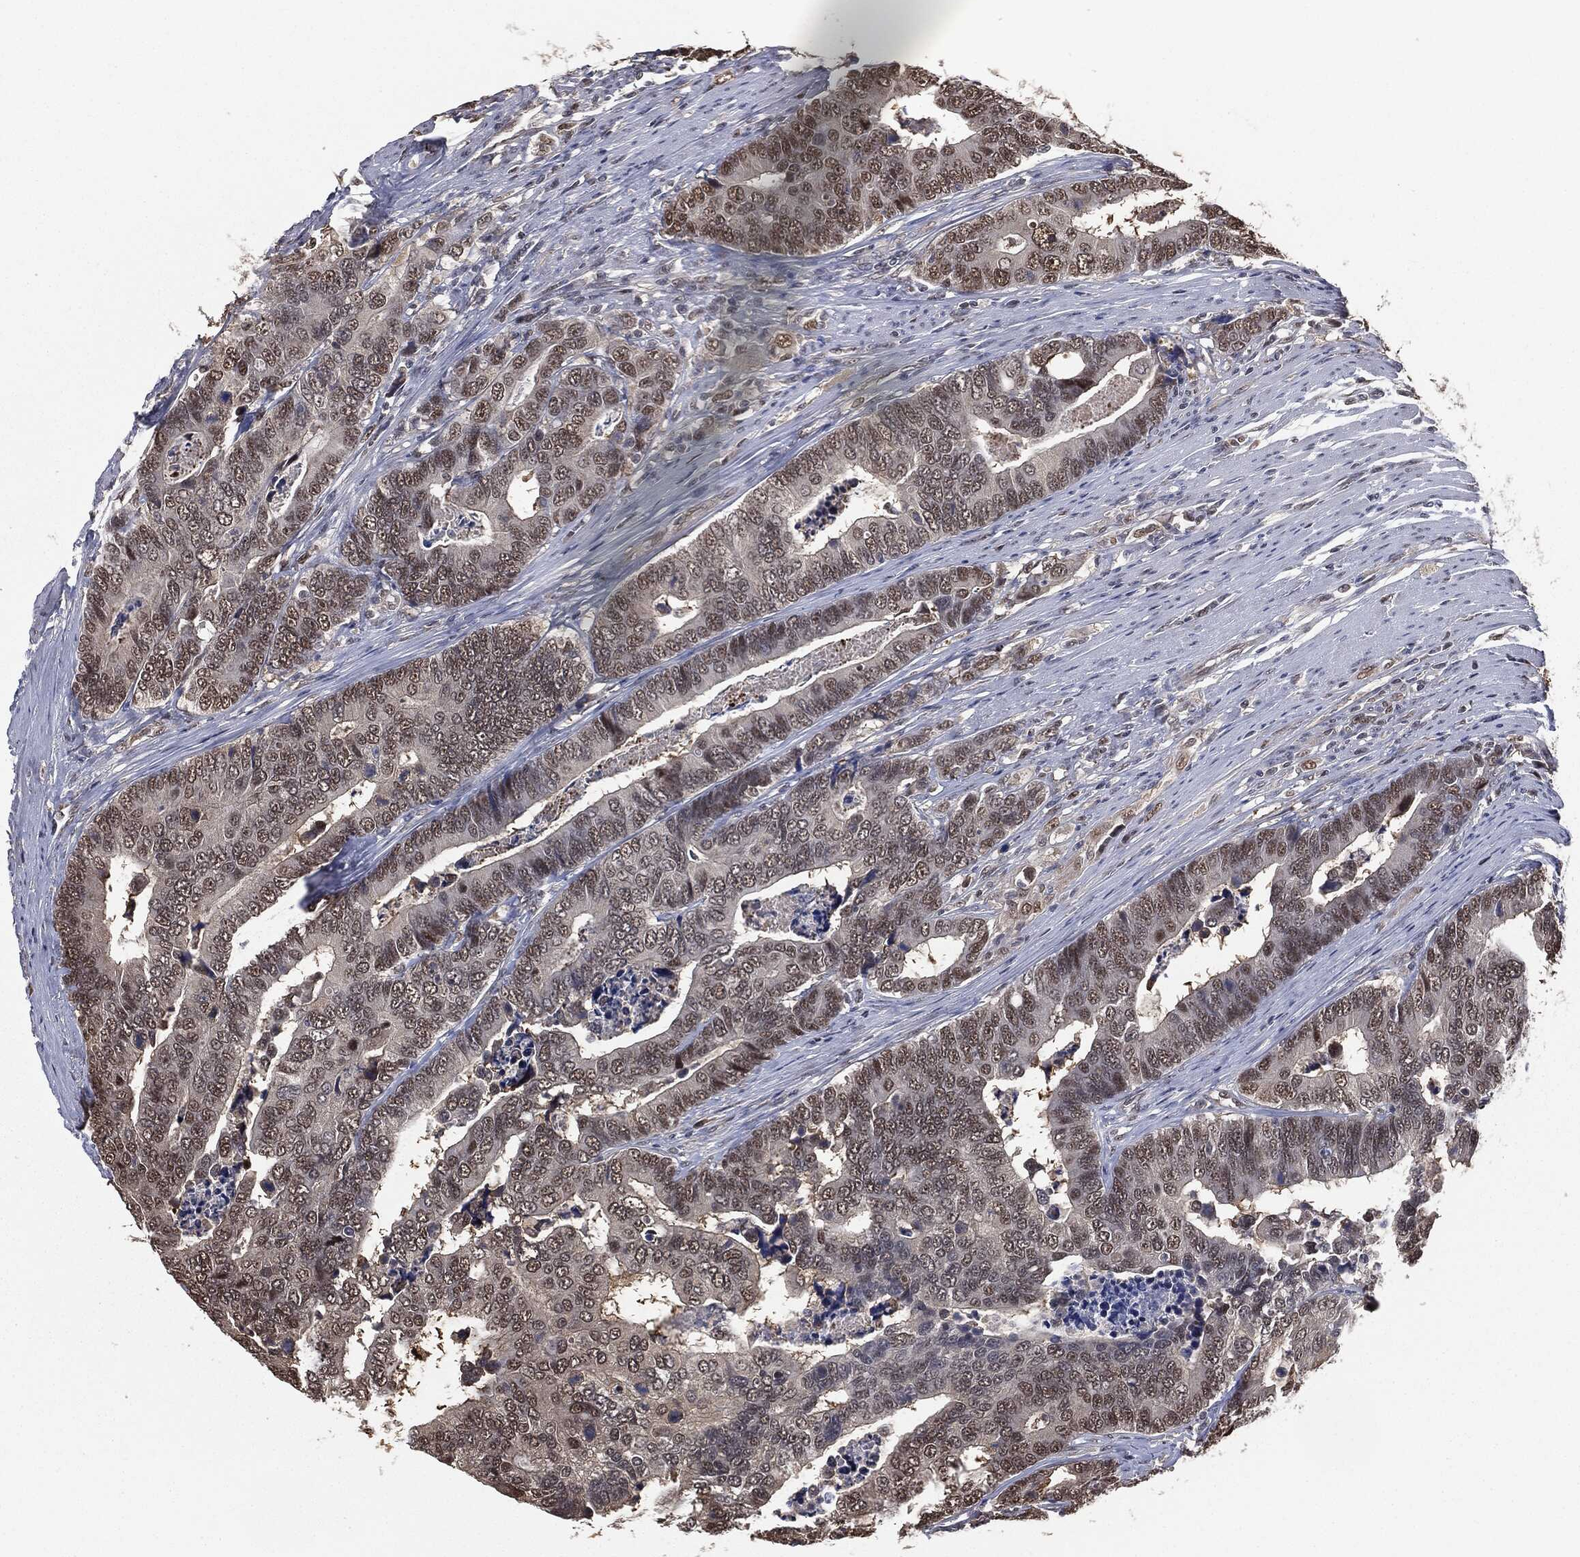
{"staining": {"intensity": "strong", "quantity": "25%-75%", "location": "nuclear"}, "tissue": "colorectal cancer", "cell_type": "Tumor cells", "image_type": "cancer", "snomed": [{"axis": "morphology", "description": "Adenocarcinoma, NOS"}, {"axis": "topography", "description": "Colon"}], "caption": "Colorectal cancer (adenocarcinoma) stained for a protein displays strong nuclear positivity in tumor cells. The protein is shown in brown color, while the nuclei are stained blue.", "gene": "SHLD2", "patient": {"sex": "female", "age": 72}}